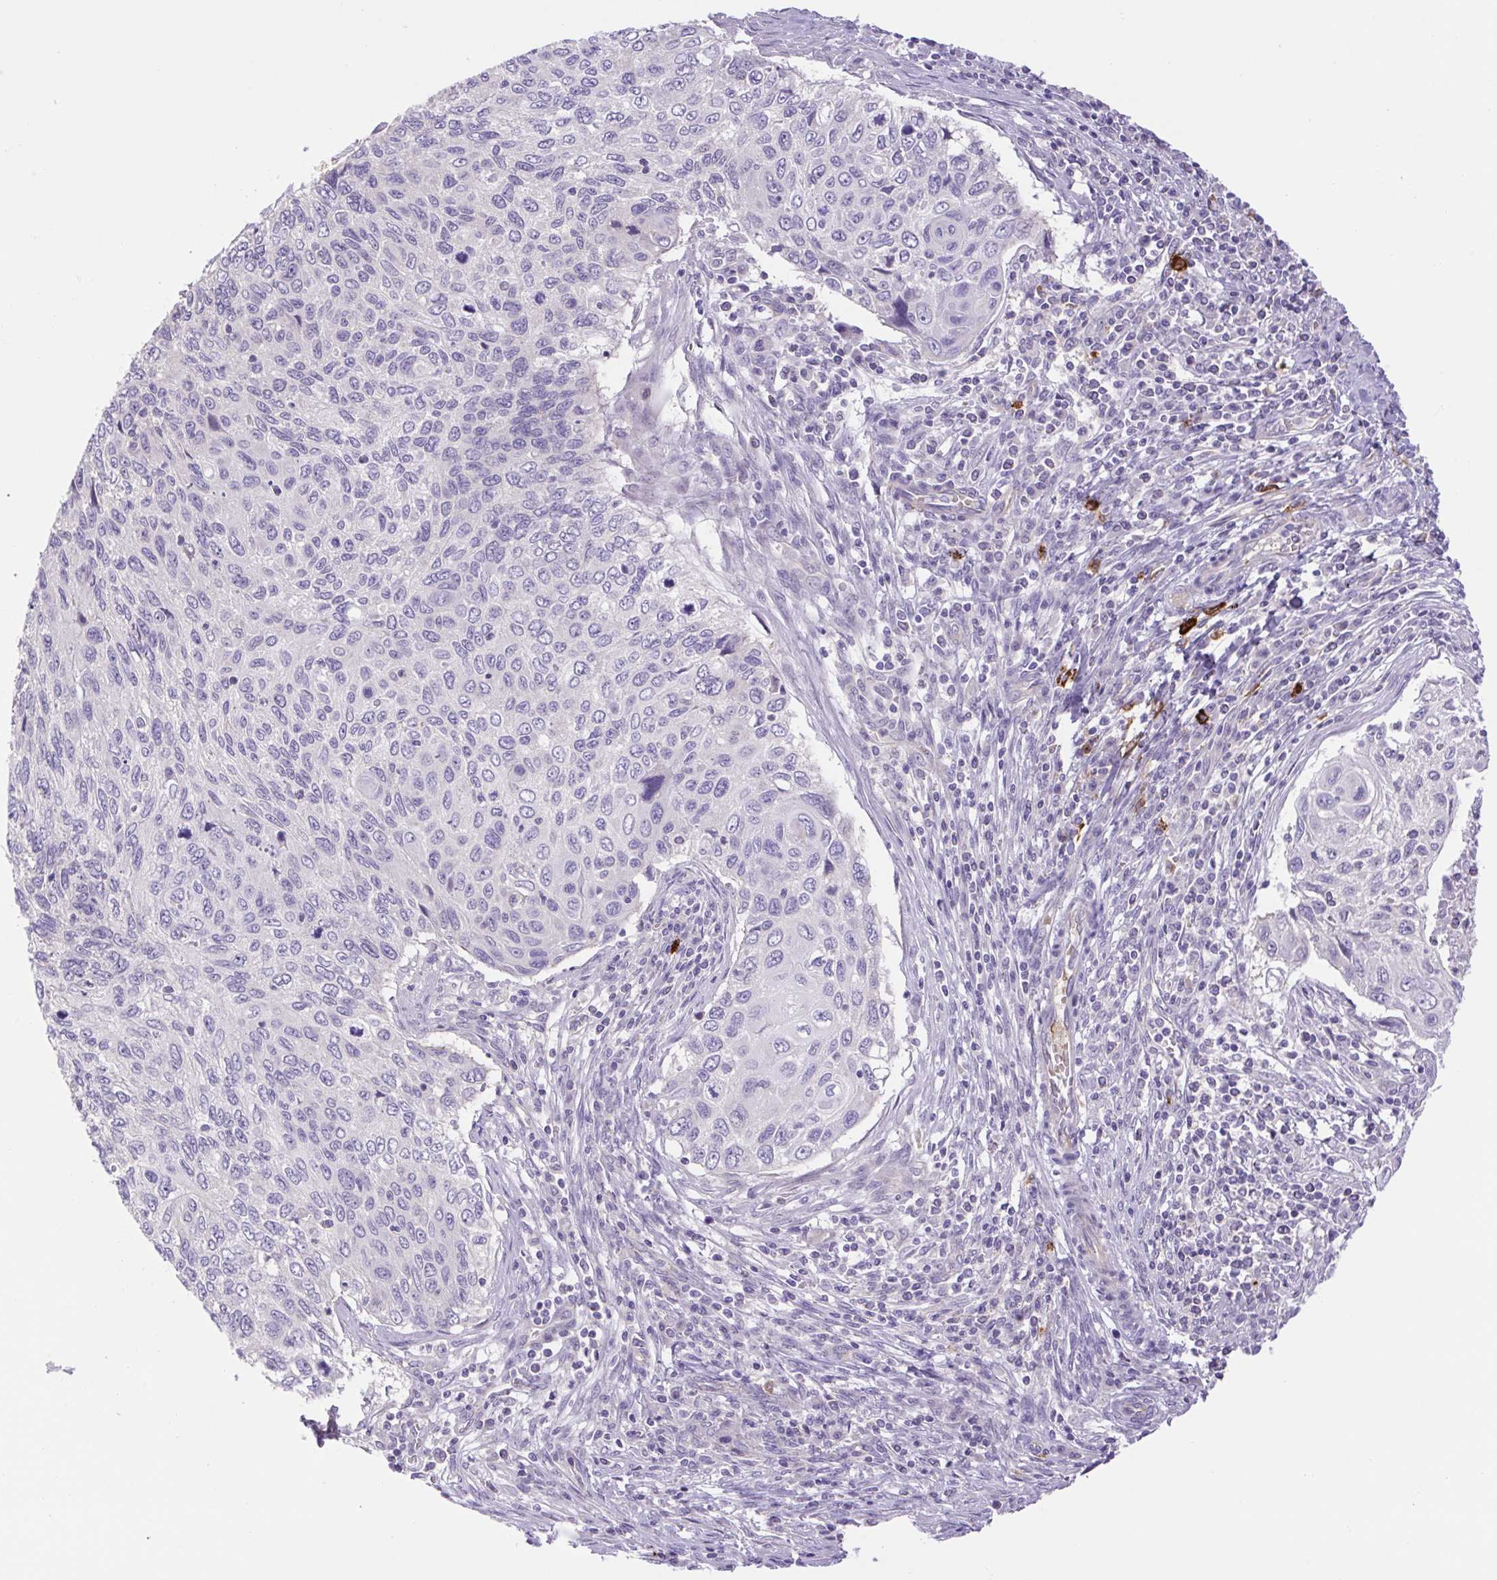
{"staining": {"intensity": "negative", "quantity": "none", "location": "none"}, "tissue": "cervical cancer", "cell_type": "Tumor cells", "image_type": "cancer", "snomed": [{"axis": "morphology", "description": "Squamous cell carcinoma, NOS"}, {"axis": "topography", "description": "Cervix"}], "caption": "The photomicrograph exhibits no staining of tumor cells in cervical cancer (squamous cell carcinoma).", "gene": "FAM177B", "patient": {"sex": "female", "age": 70}}